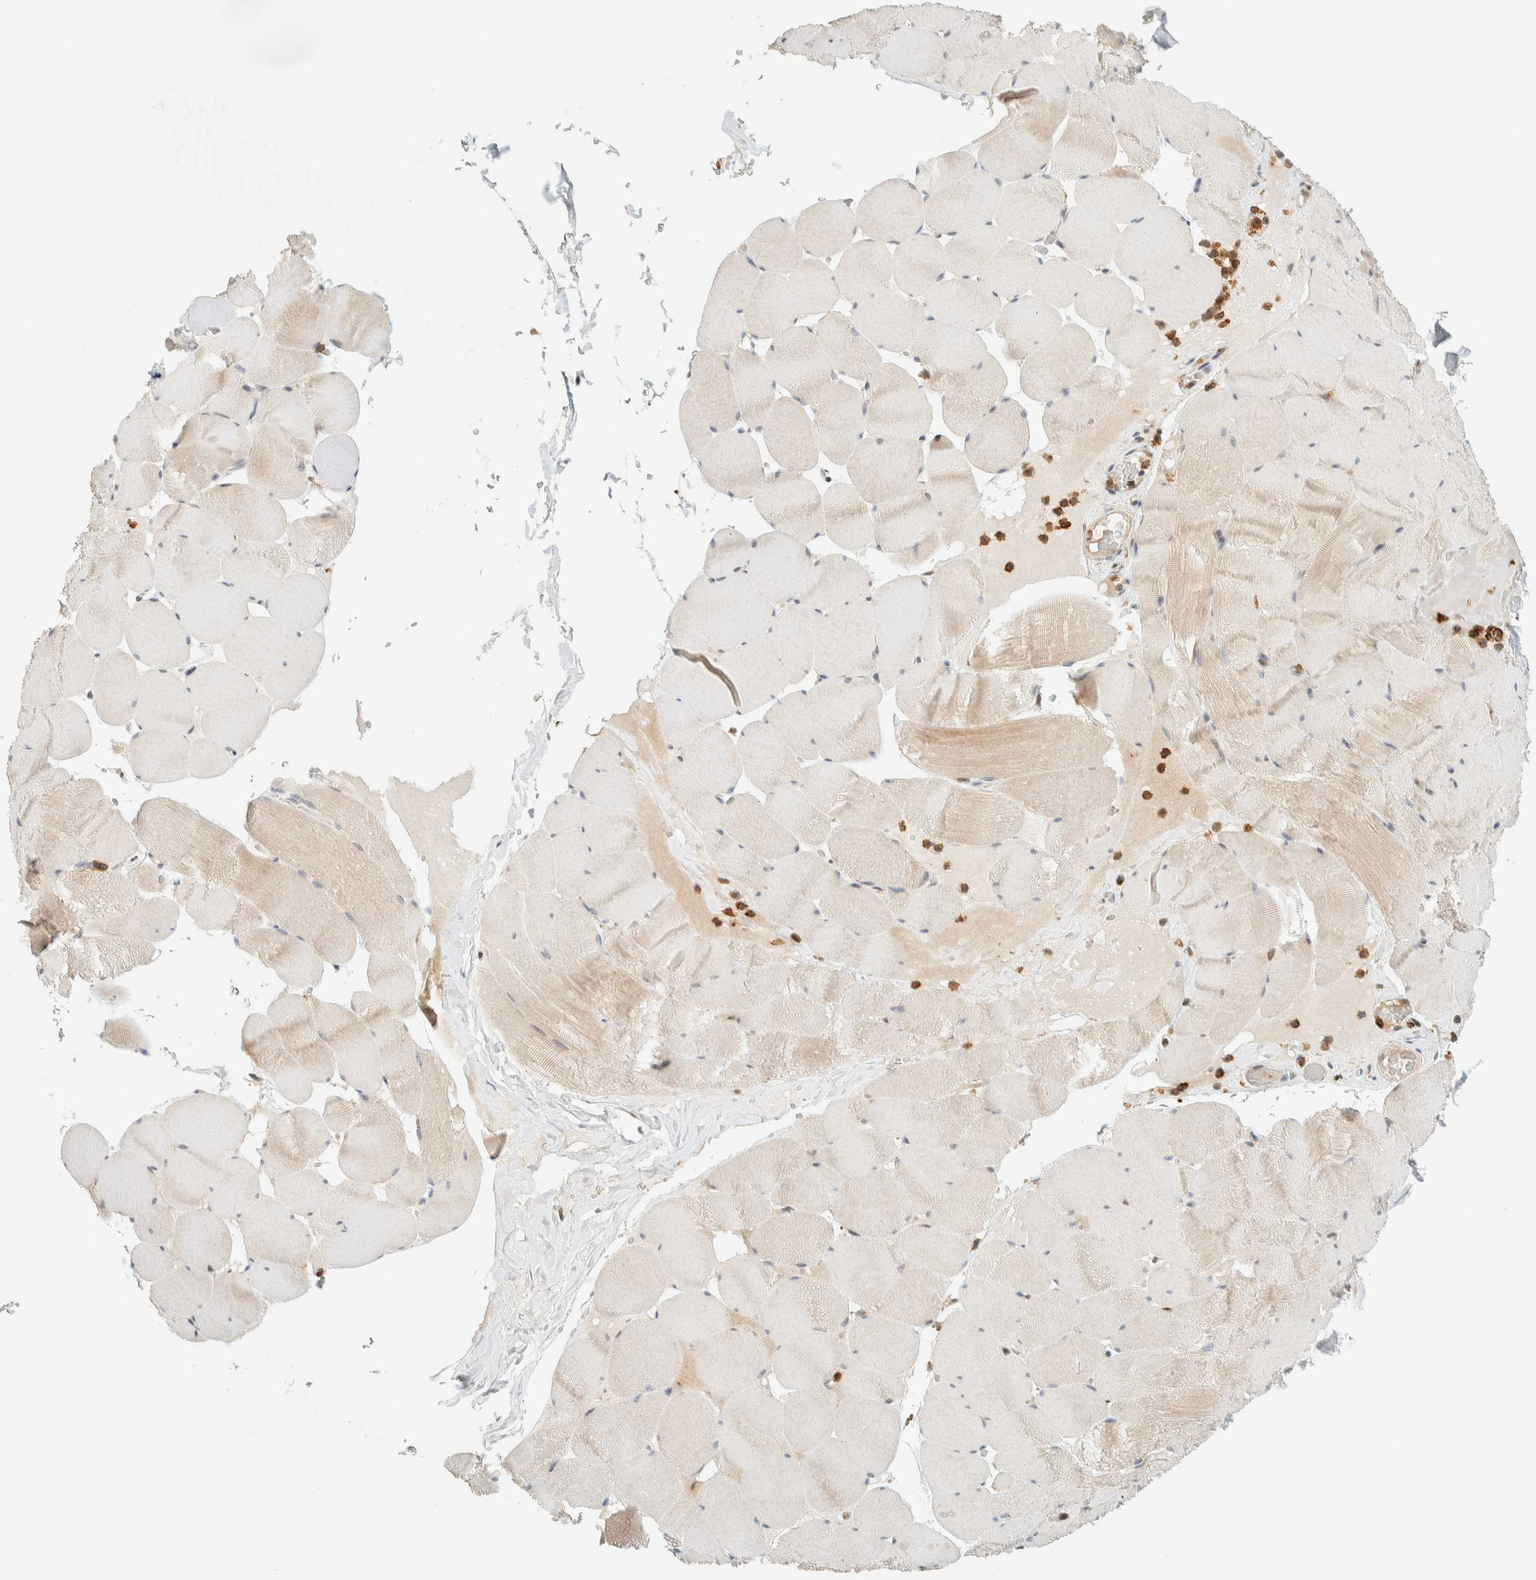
{"staining": {"intensity": "weak", "quantity": "25%-75%", "location": "cytoplasmic/membranous"}, "tissue": "skeletal muscle", "cell_type": "Myocytes", "image_type": "normal", "snomed": [{"axis": "morphology", "description": "Normal tissue, NOS"}, {"axis": "topography", "description": "Skeletal muscle"}], "caption": "Protein positivity by IHC exhibits weak cytoplasmic/membranous positivity in about 25%-75% of myocytes in benign skeletal muscle. (DAB (3,3'-diaminobenzidine) = brown stain, brightfield microscopy at high magnification).", "gene": "CCDC171", "patient": {"sex": "male", "age": 62}}